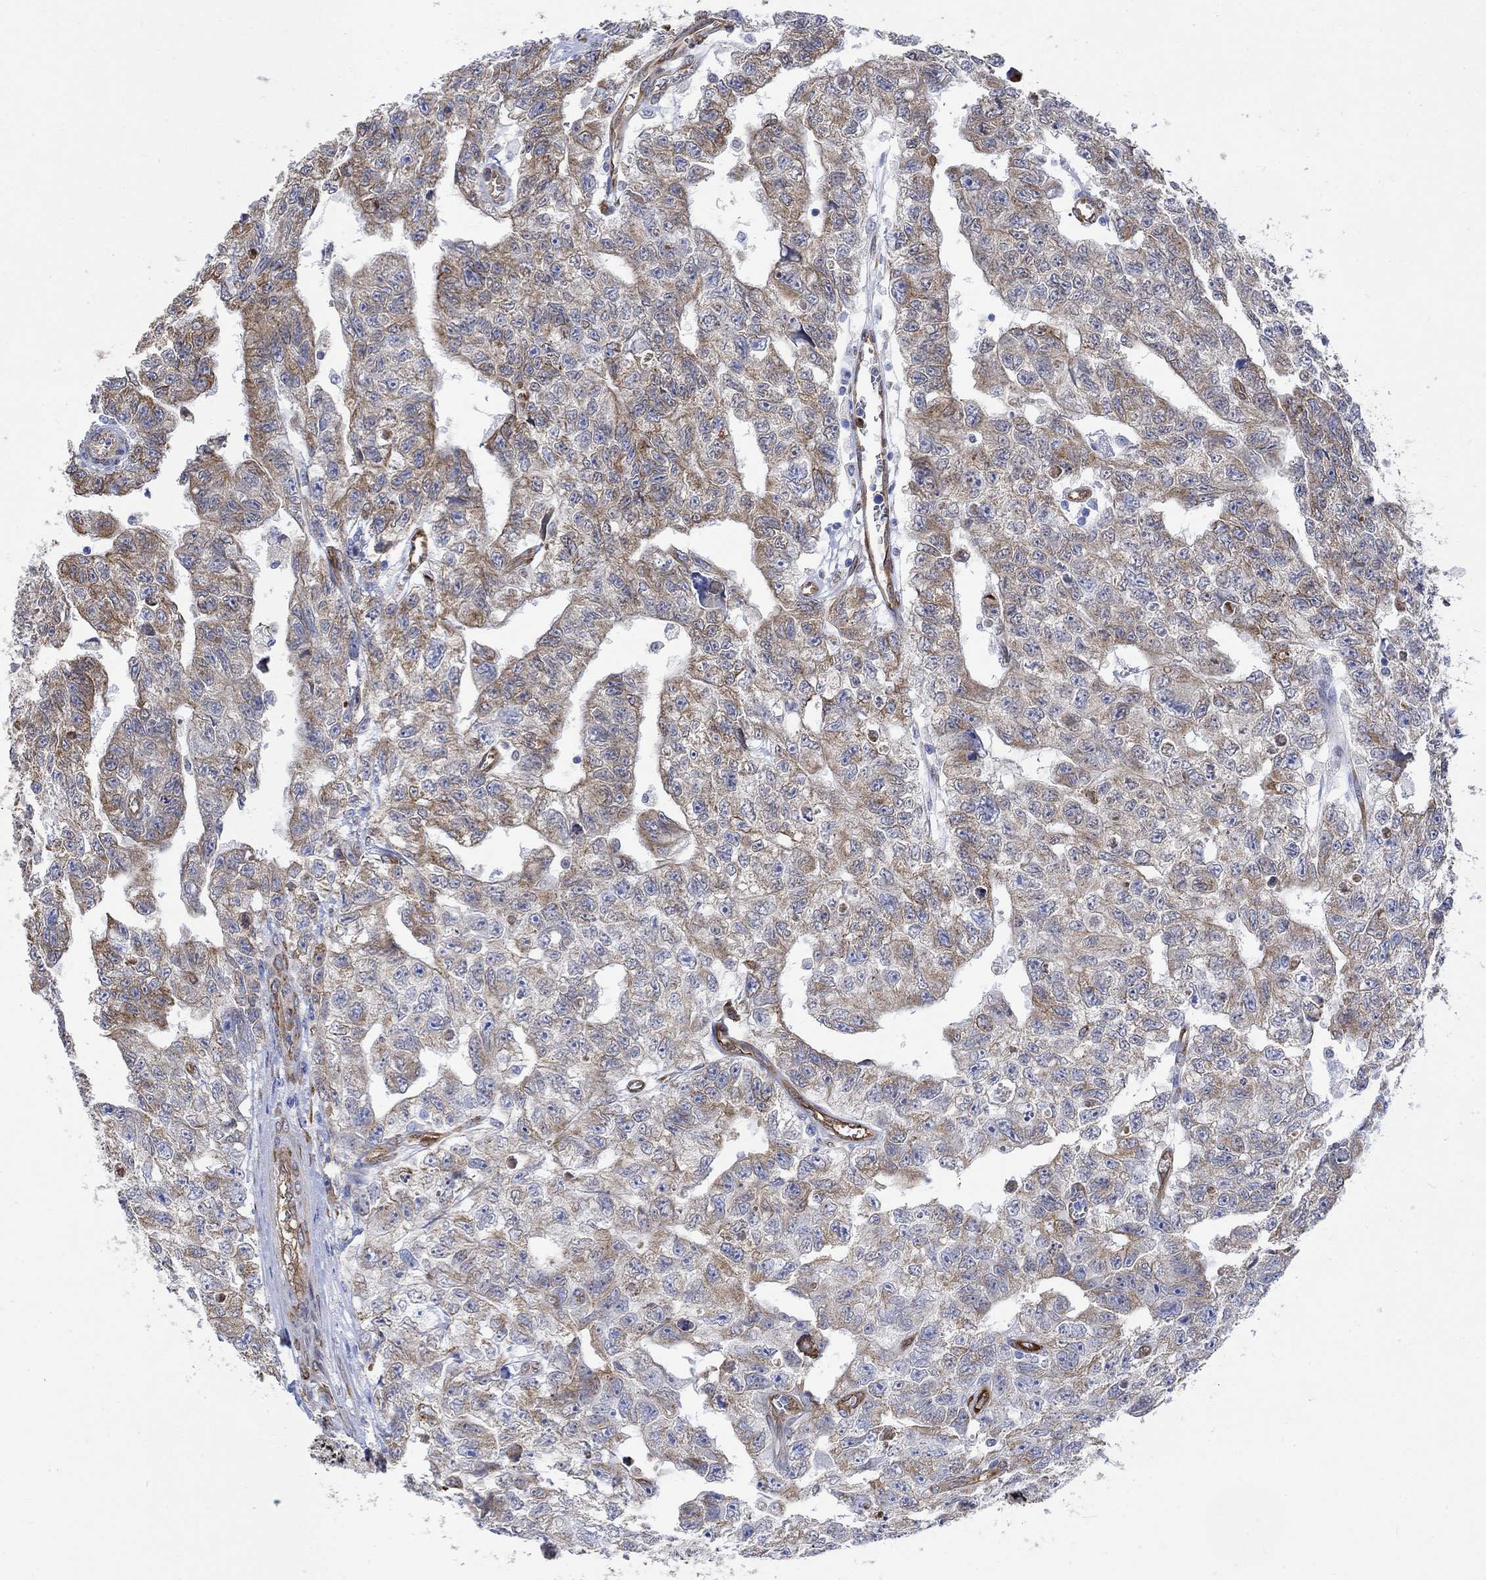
{"staining": {"intensity": "moderate", "quantity": "25%-75%", "location": "cytoplasmic/membranous"}, "tissue": "testis cancer", "cell_type": "Tumor cells", "image_type": "cancer", "snomed": [{"axis": "morphology", "description": "Carcinoma, Embryonal, NOS"}, {"axis": "topography", "description": "Testis"}], "caption": "An immunohistochemistry photomicrograph of tumor tissue is shown. Protein staining in brown shows moderate cytoplasmic/membranous positivity in testis embryonal carcinoma within tumor cells.", "gene": "TGM2", "patient": {"sex": "male", "age": 24}}